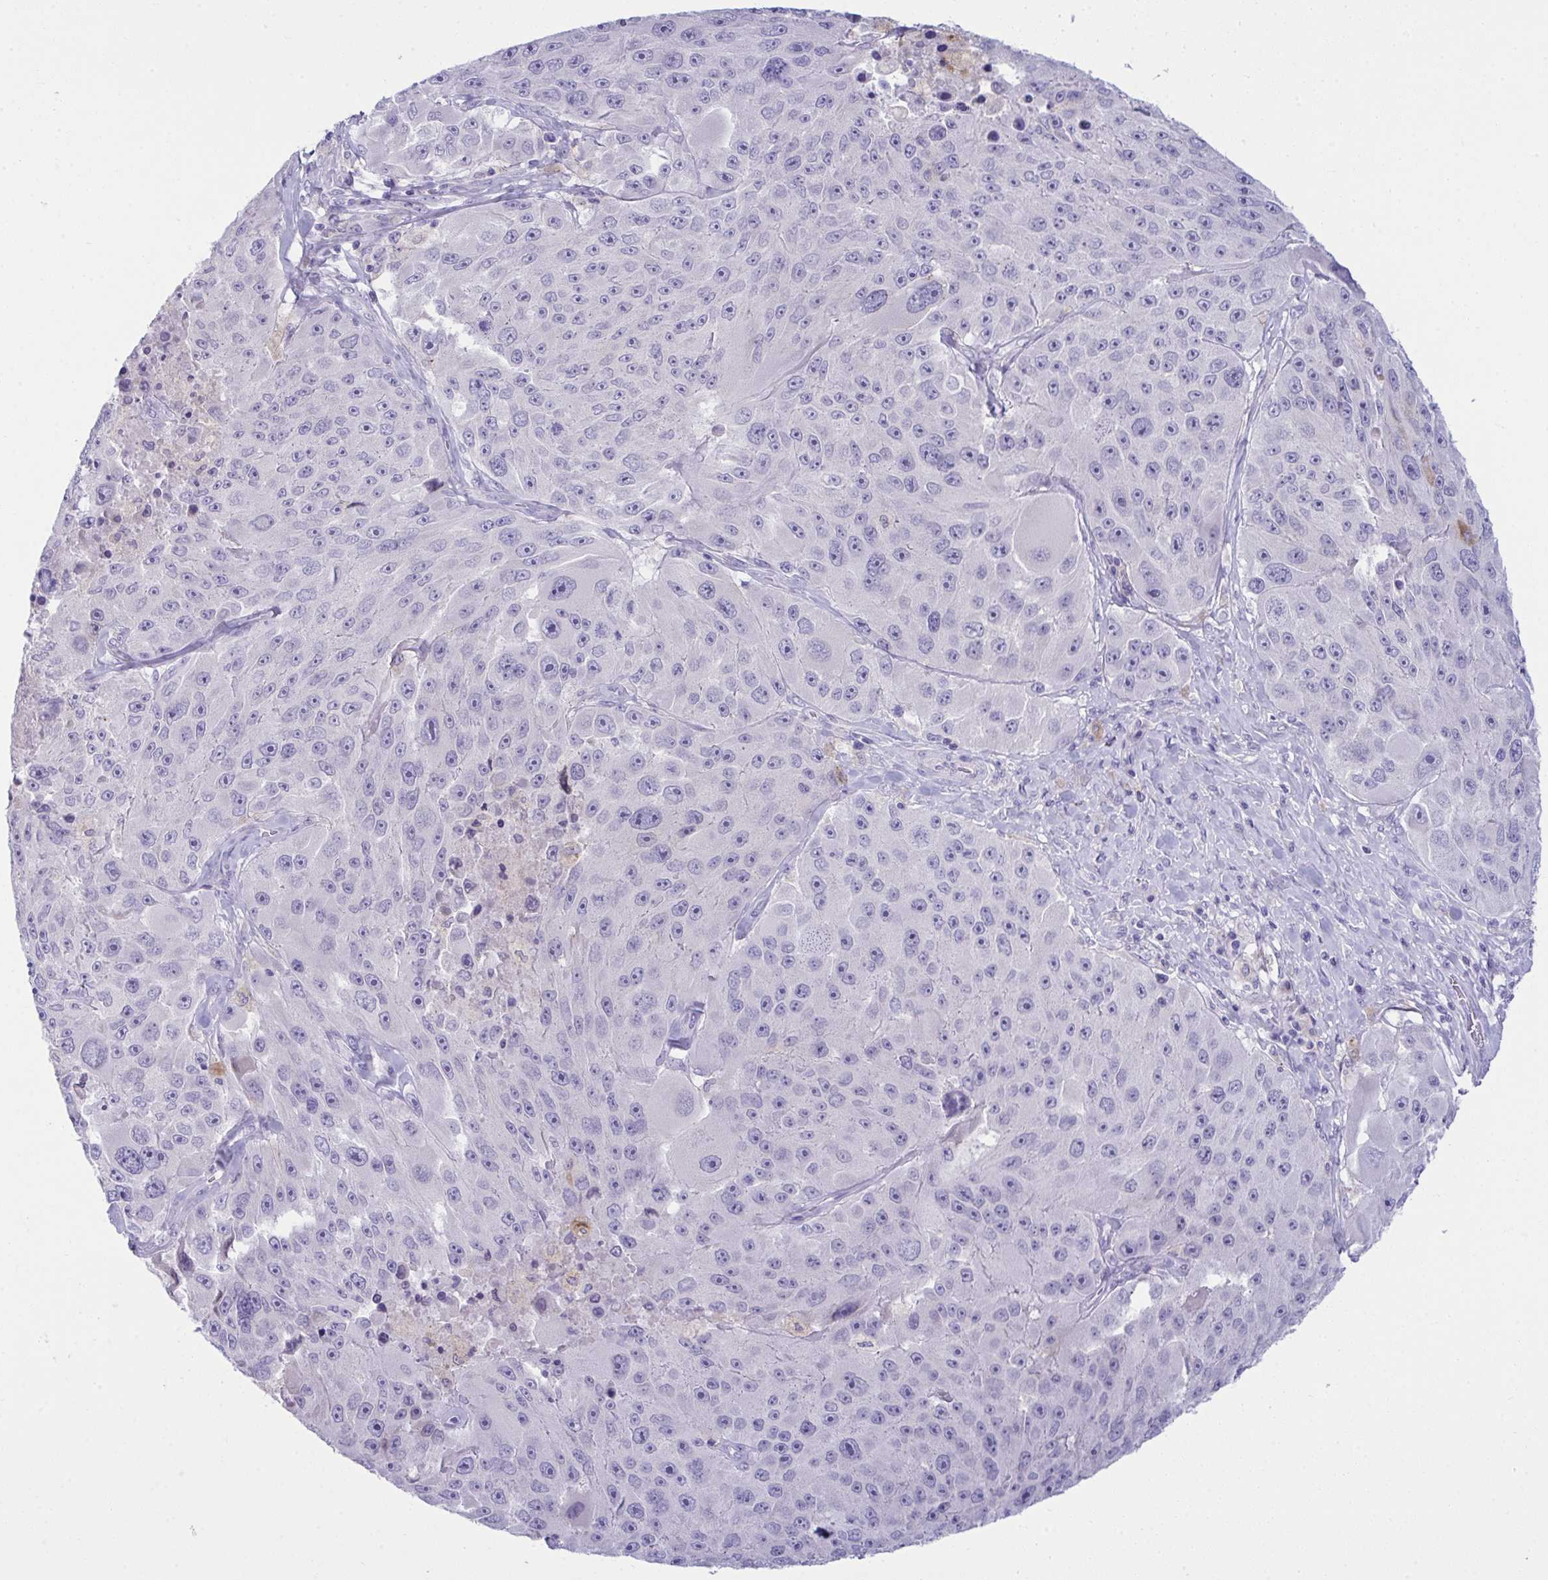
{"staining": {"intensity": "negative", "quantity": "none", "location": "none"}, "tissue": "melanoma", "cell_type": "Tumor cells", "image_type": "cancer", "snomed": [{"axis": "morphology", "description": "Malignant melanoma, Metastatic site"}, {"axis": "topography", "description": "Lymph node"}], "caption": "This is an IHC histopathology image of human melanoma. There is no staining in tumor cells.", "gene": "RGPD5", "patient": {"sex": "male", "age": 62}}